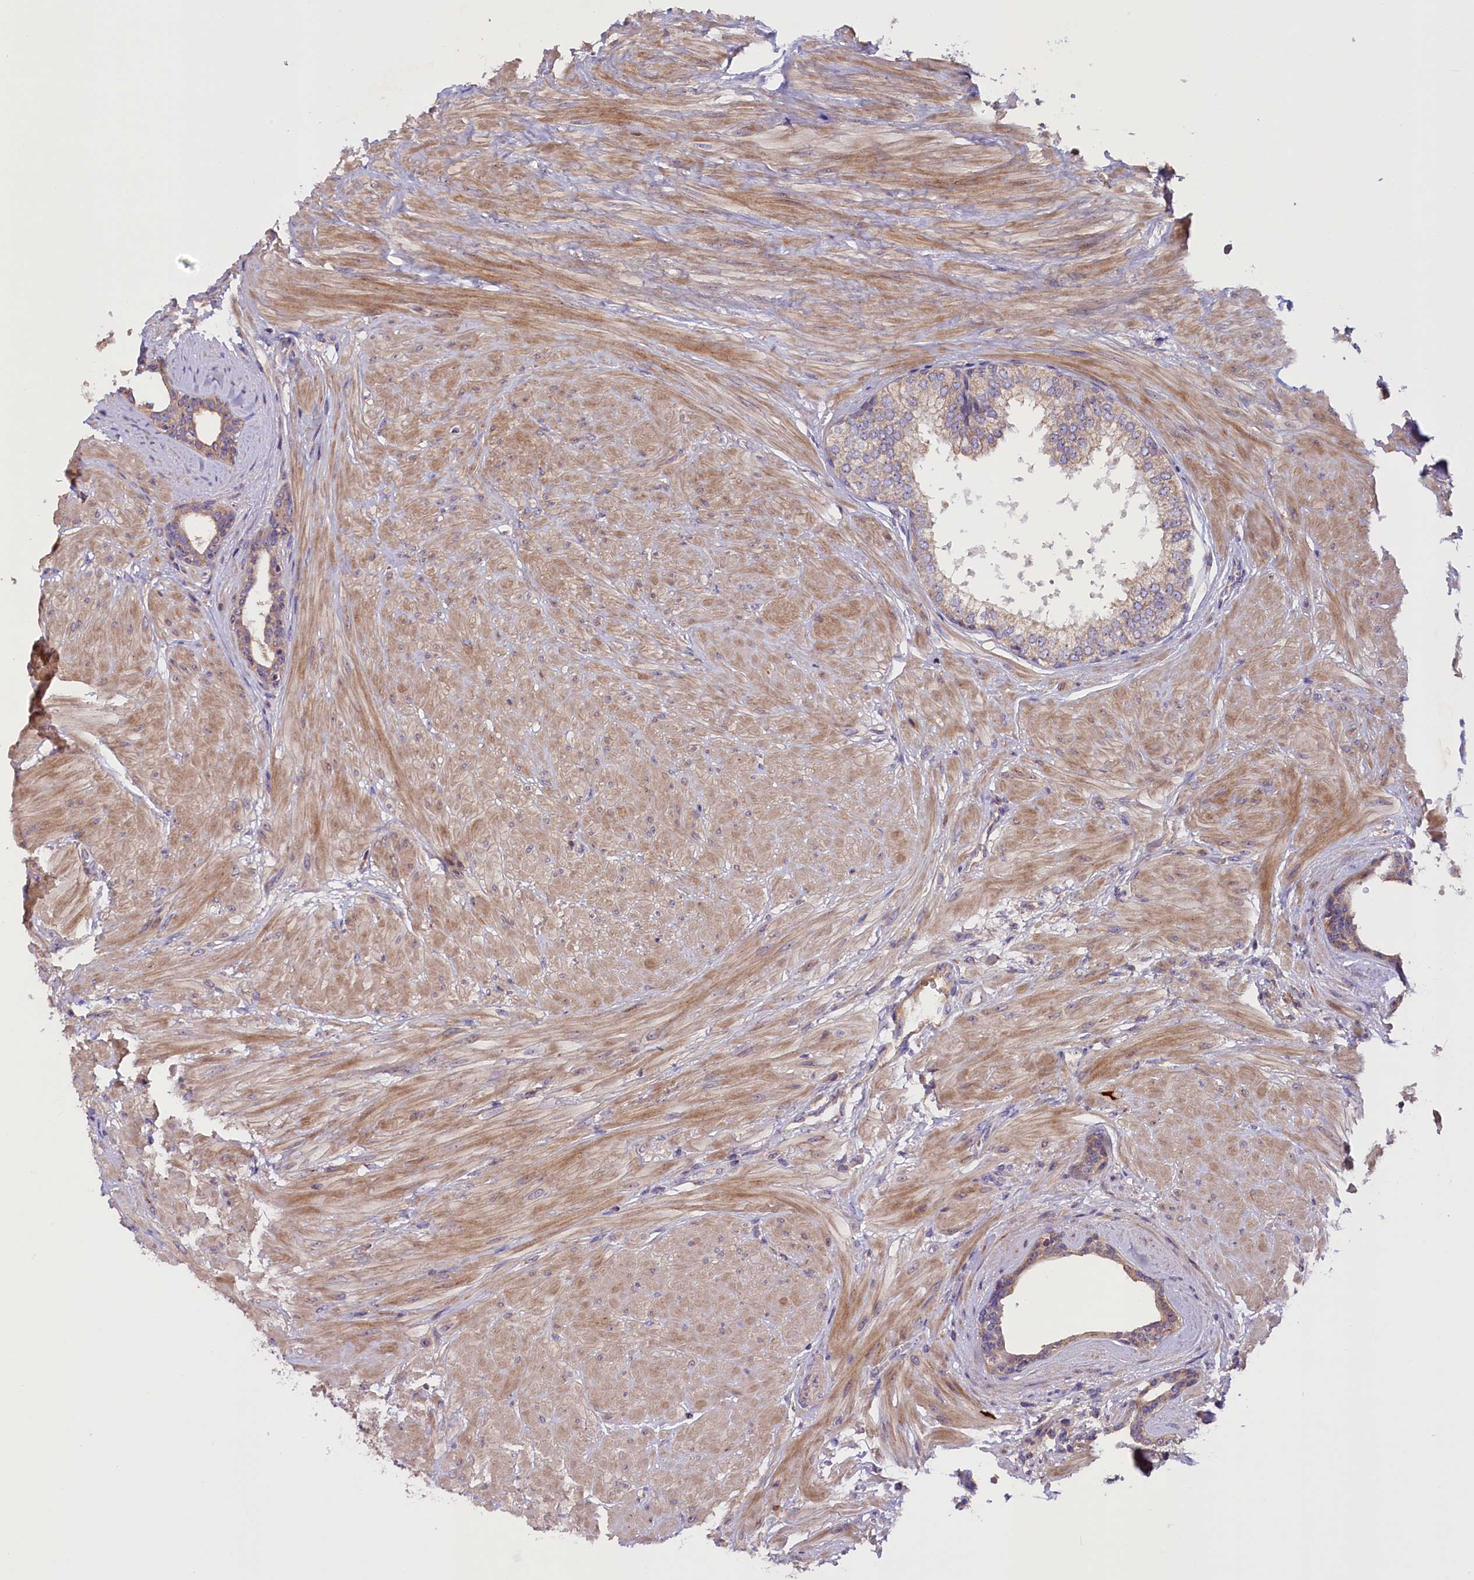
{"staining": {"intensity": "weak", "quantity": ">75%", "location": "cytoplasmic/membranous"}, "tissue": "prostate", "cell_type": "Glandular cells", "image_type": "normal", "snomed": [{"axis": "morphology", "description": "Normal tissue, NOS"}, {"axis": "topography", "description": "Prostate"}], "caption": "The histopathology image shows a brown stain indicating the presence of a protein in the cytoplasmic/membranous of glandular cells in prostate. The staining is performed using DAB brown chromogen to label protein expression. The nuclei are counter-stained blue using hematoxylin.", "gene": "FRY", "patient": {"sex": "male", "age": 48}}